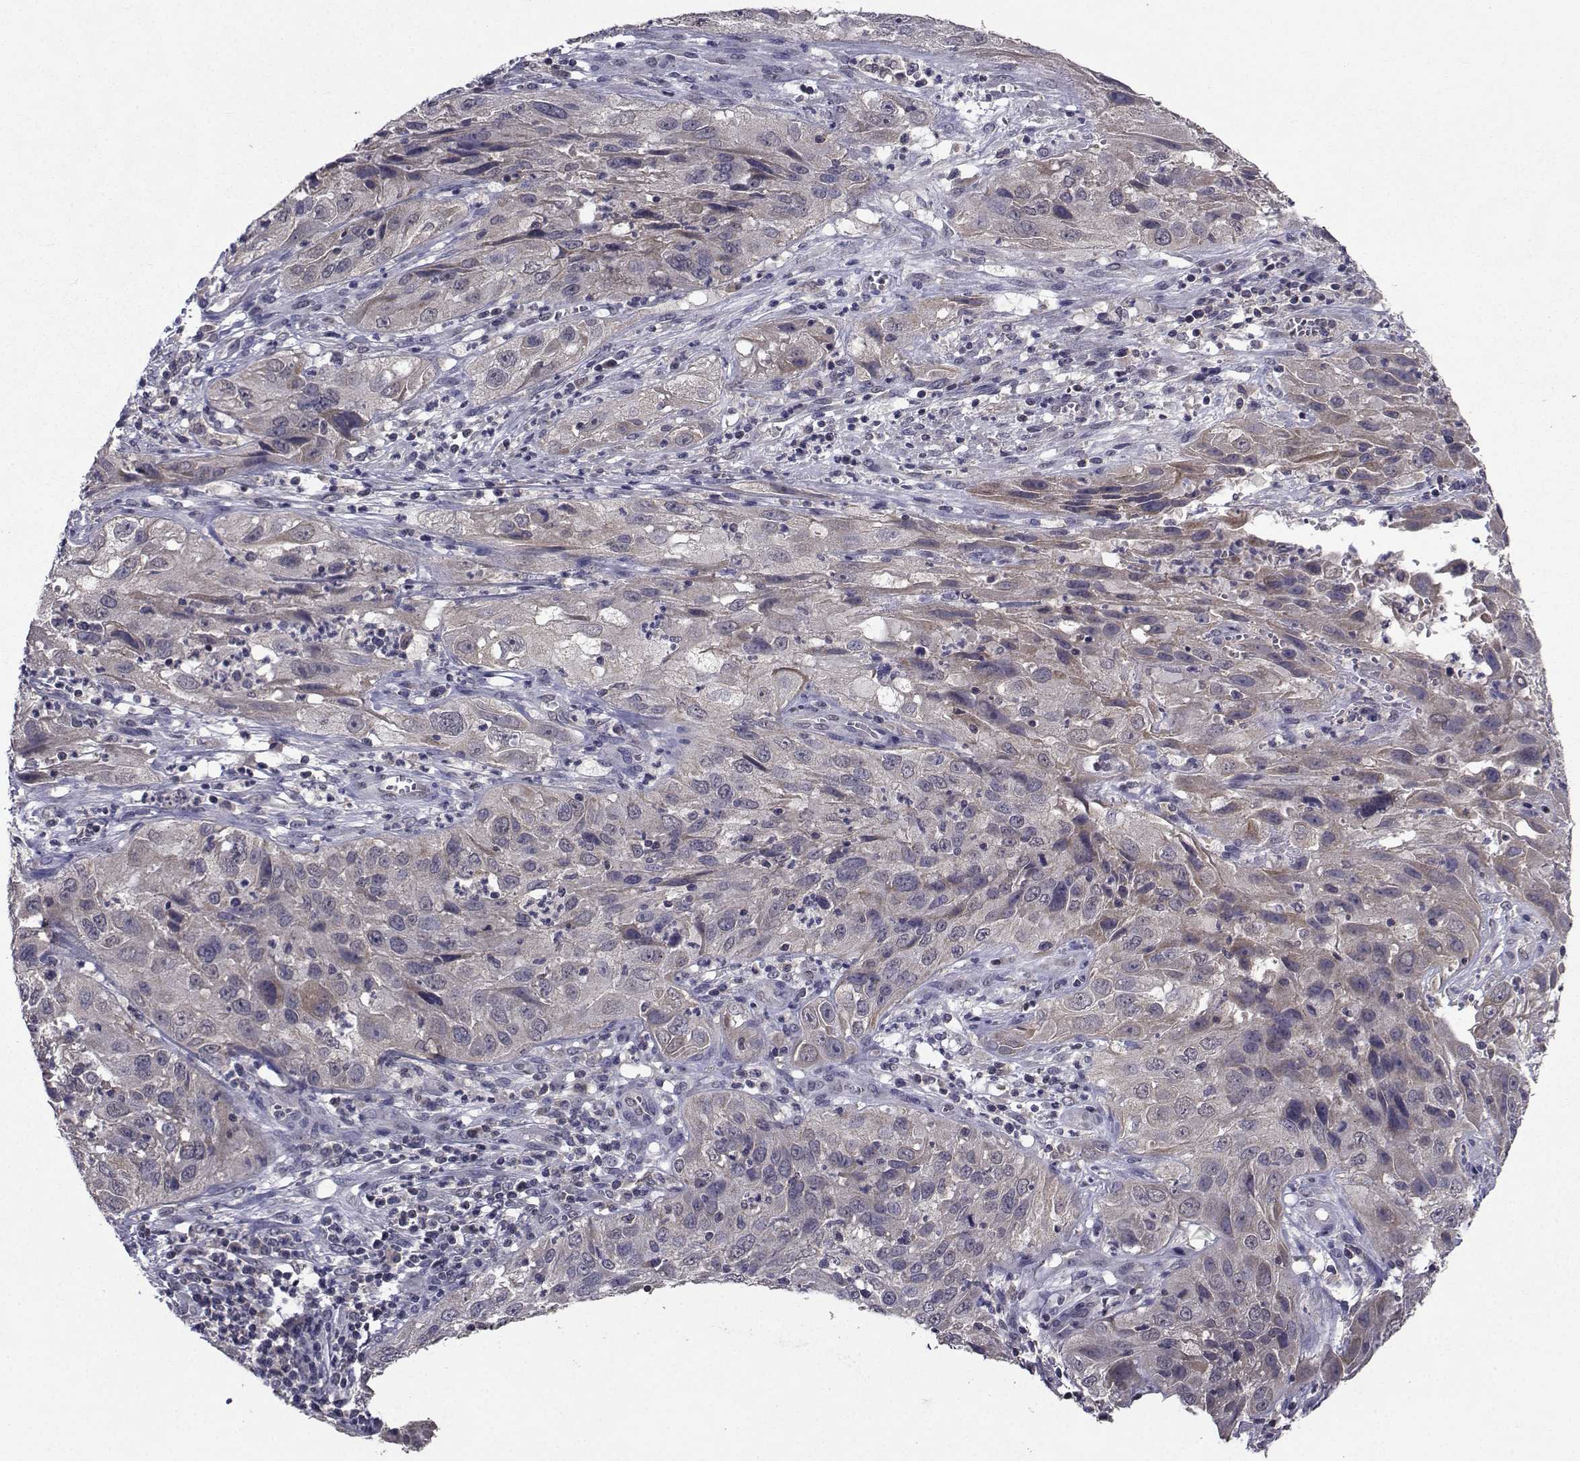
{"staining": {"intensity": "weak", "quantity": "25%-75%", "location": "cytoplasmic/membranous"}, "tissue": "cervical cancer", "cell_type": "Tumor cells", "image_type": "cancer", "snomed": [{"axis": "morphology", "description": "Squamous cell carcinoma, NOS"}, {"axis": "topography", "description": "Cervix"}], "caption": "Protein staining demonstrates weak cytoplasmic/membranous positivity in approximately 25%-75% of tumor cells in cervical squamous cell carcinoma. Using DAB (brown) and hematoxylin (blue) stains, captured at high magnification using brightfield microscopy.", "gene": "CYP2S1", "patient": {"sex": "female", "age": 32}}